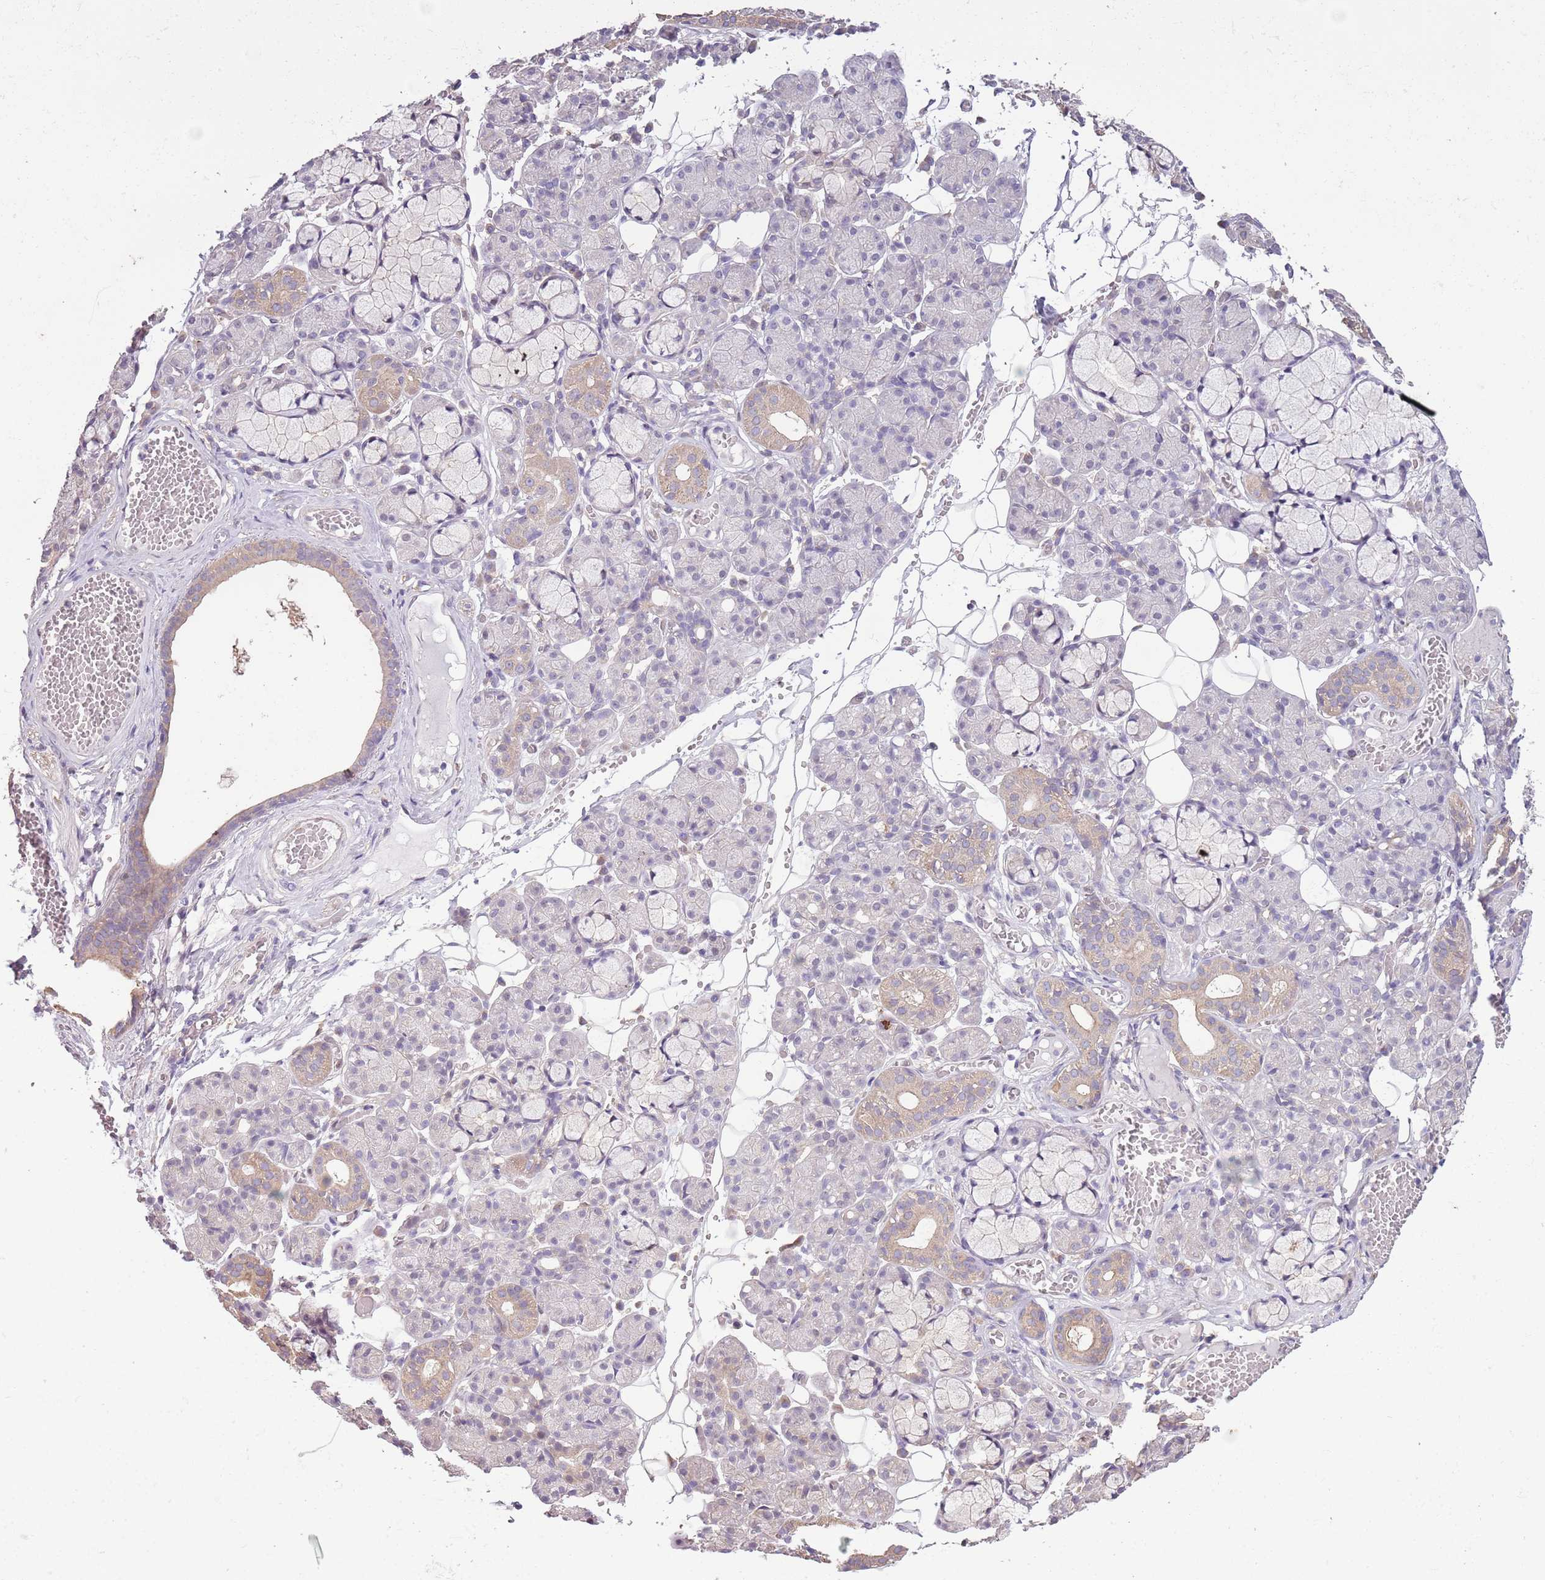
{"staining": {"intensity": "weak", "quantity": "25%-75%", "location": "cytoplasmic/membranous"}, "tissue": "salivary gland", "cell_type": "Glandular cells", "image_type": "normal", "snomed": [{"axis": "morphology", "description": "Normal tissue, NOS"}, {"axis": "topography", "description": "Salivary gland"}], "caption": "A low amount of weak cytoplasmic/membranous positivity is identified in approximately 25%-75% of glandular cells in unremarkable salivary gland.", "gene": "CAPN9", "patient": {"sex": "male", "age": 63}}